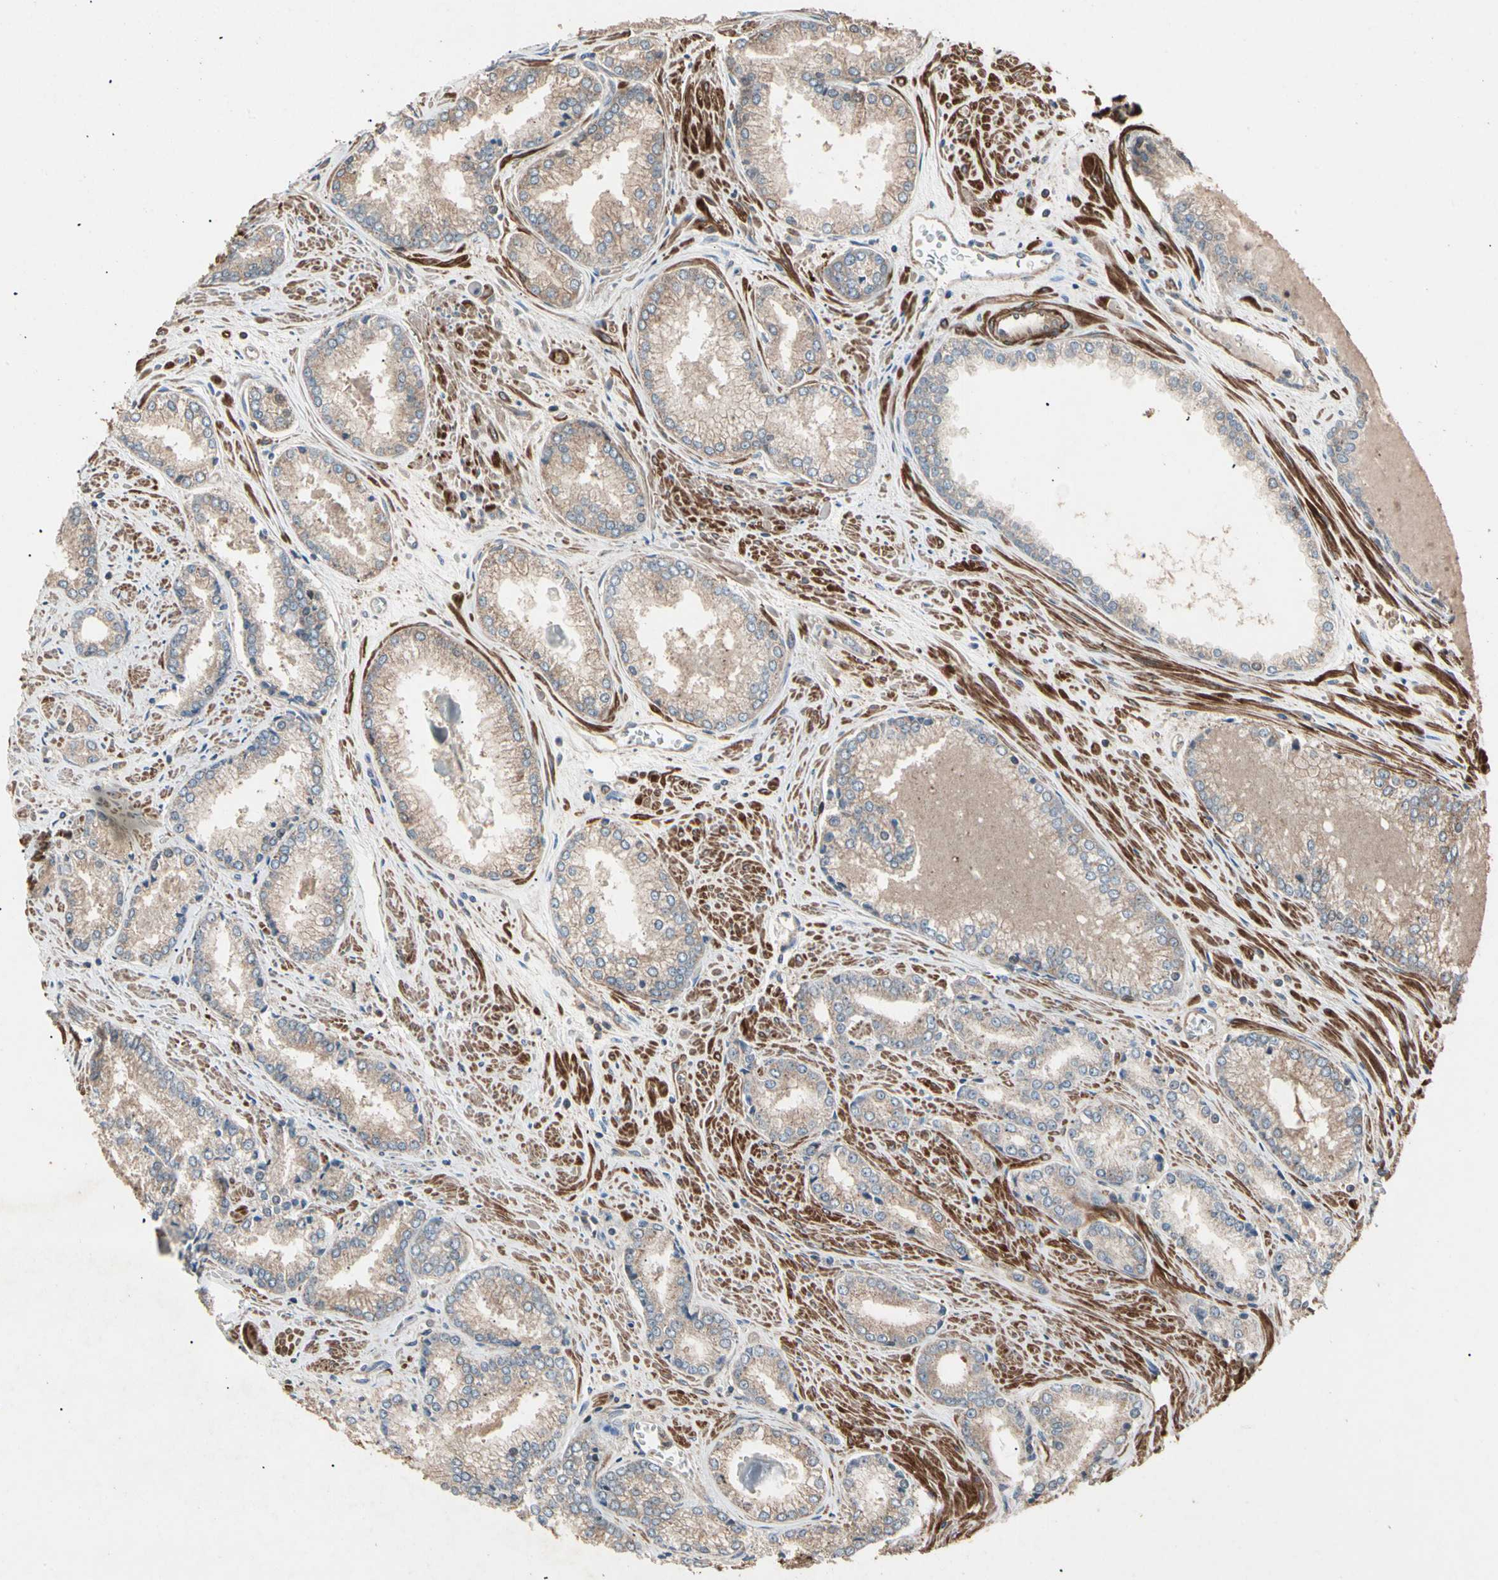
{"staining": {"intensity": "moderate", "quantity": ">75%", "location": "cytoplasmic/membranous"}, "tissue": "prostate cancer", "cell_type": "Tumor cells", "image_type": "cancer", "snomed": [{"axis": "morphology", "description": "Adenocarcinoma, Low grade"}, {"axis": "topography", "description": "Prostate"}], "caption": "The image displays immunohistochemical staining of prostate low-grade adenocarcinoma. There is moderate cytoplasmic/membranous positivity is identified in approximately >75% of tumor cells.", "gene": "AGBL2", "patient": {"sex": "male", "age": 64}}